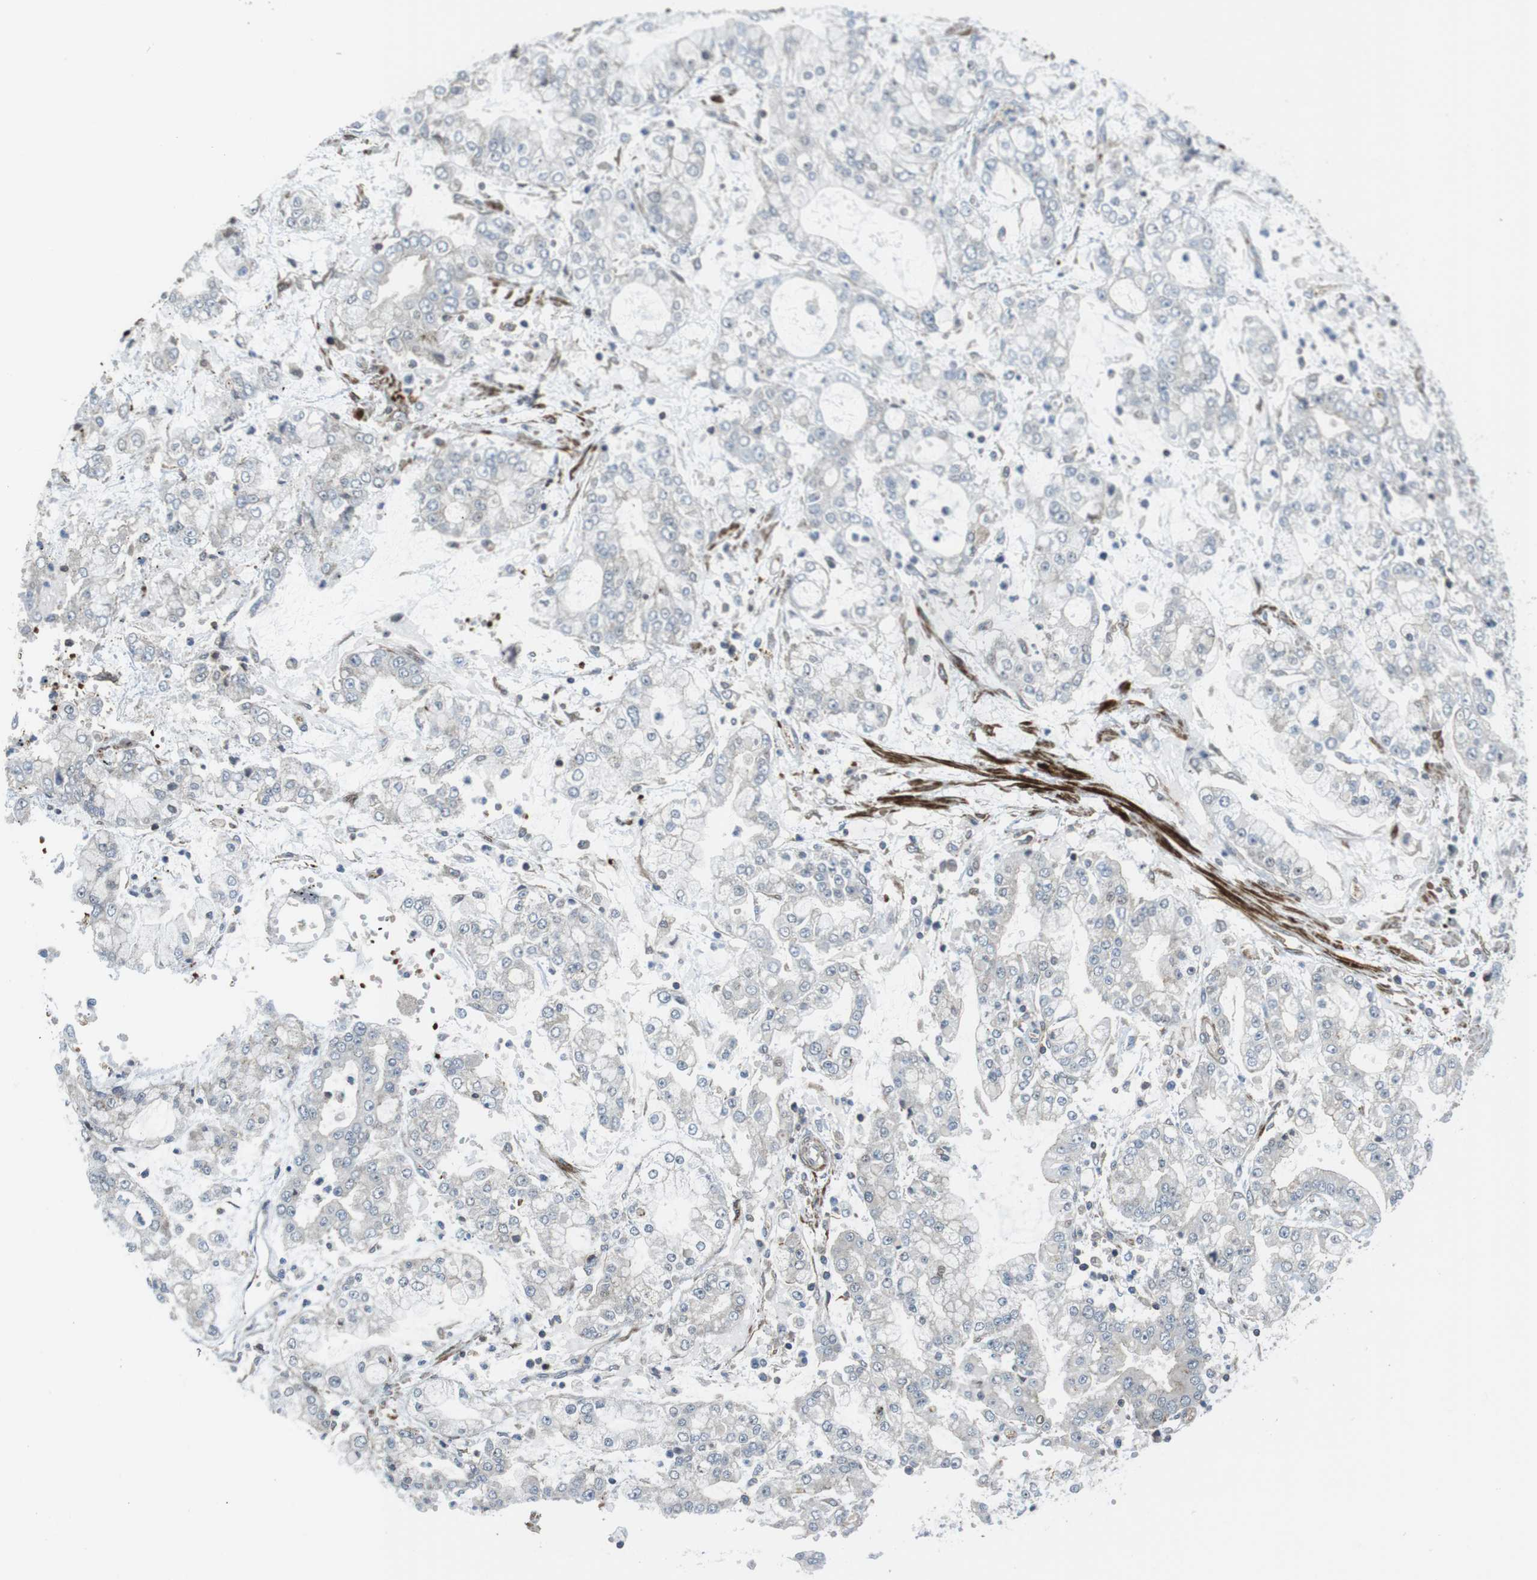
{"staining": {"intensity": "negative", "quantity": "none", "location": "none"}, "tissue": "stomach cancer", "cell_type": "Tumor cells", "image_type": "cancer", "snomed": [{"axis": "morphology", "description": "Adenocarcinoma, NOS"}, {"axis": "topography", "description": "Stomach"}], "caption": "A high-resolution photomicrograph shows IHC staining of stomach cancer, which shows no significant staining in tumor cells.", "gene": "CUL7", "patient": {"sex": "male", "age": 76}}